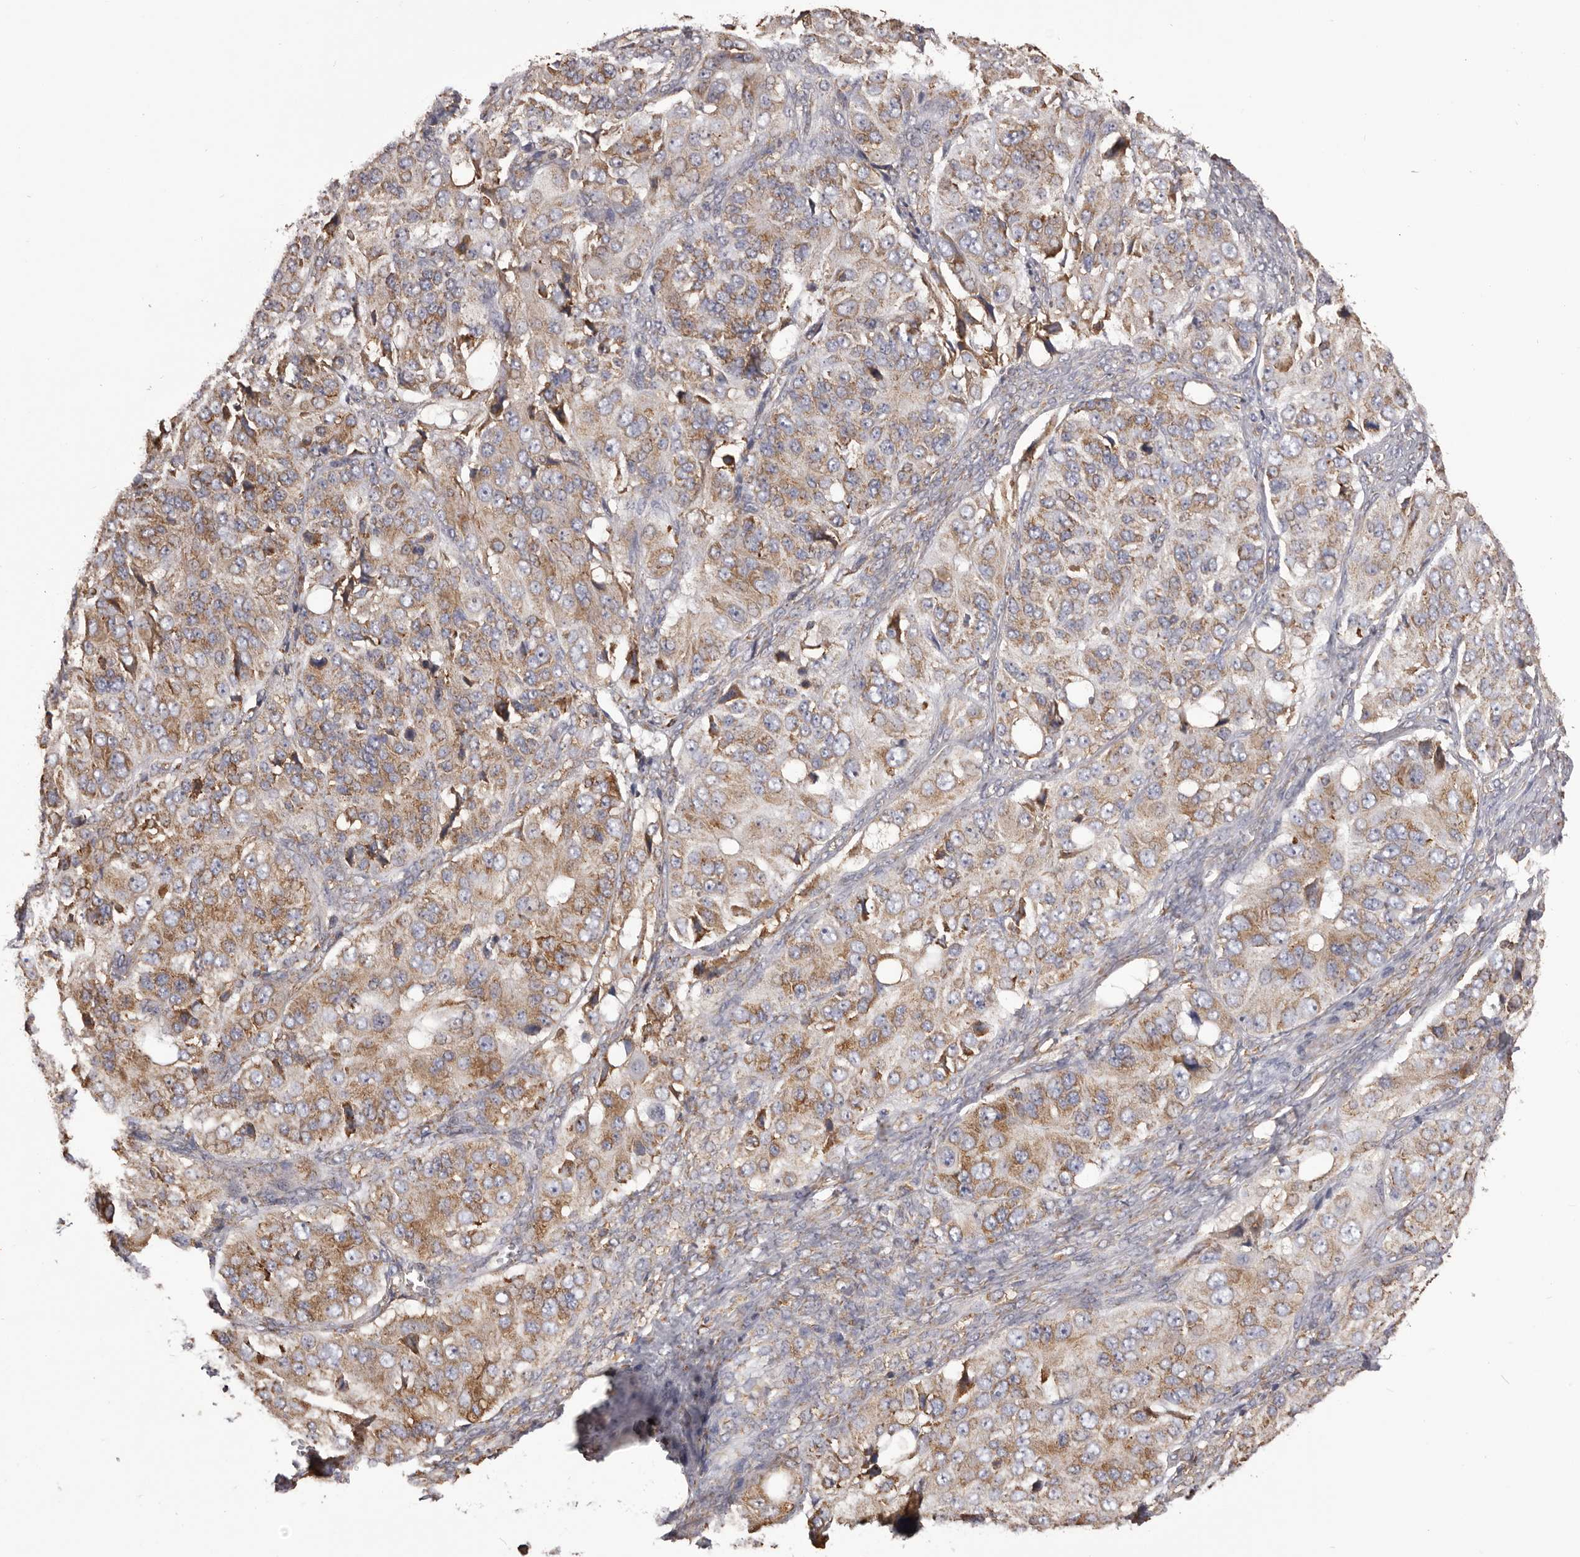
{"staining": {"intensity": "moderate", "quantity": ">75%", "location": "cytoplasmic/membranous"}, "tissue": "ovarian cancer", "cell_type": "Tumor cells", "image_type": "cancer", "snomed": [{"axis": "morphology", "description": "Carcinoma, endometroid"}, {"axis": "topography", "description": "Ovary"}], "caption": "The immunohistochemical stain shows moderate cytoplasmic/membranous staining in tumor cells of ovarian cancer tissue.", "gene": "QRSL1", "patient": {"sex": "female", "age": 51}}